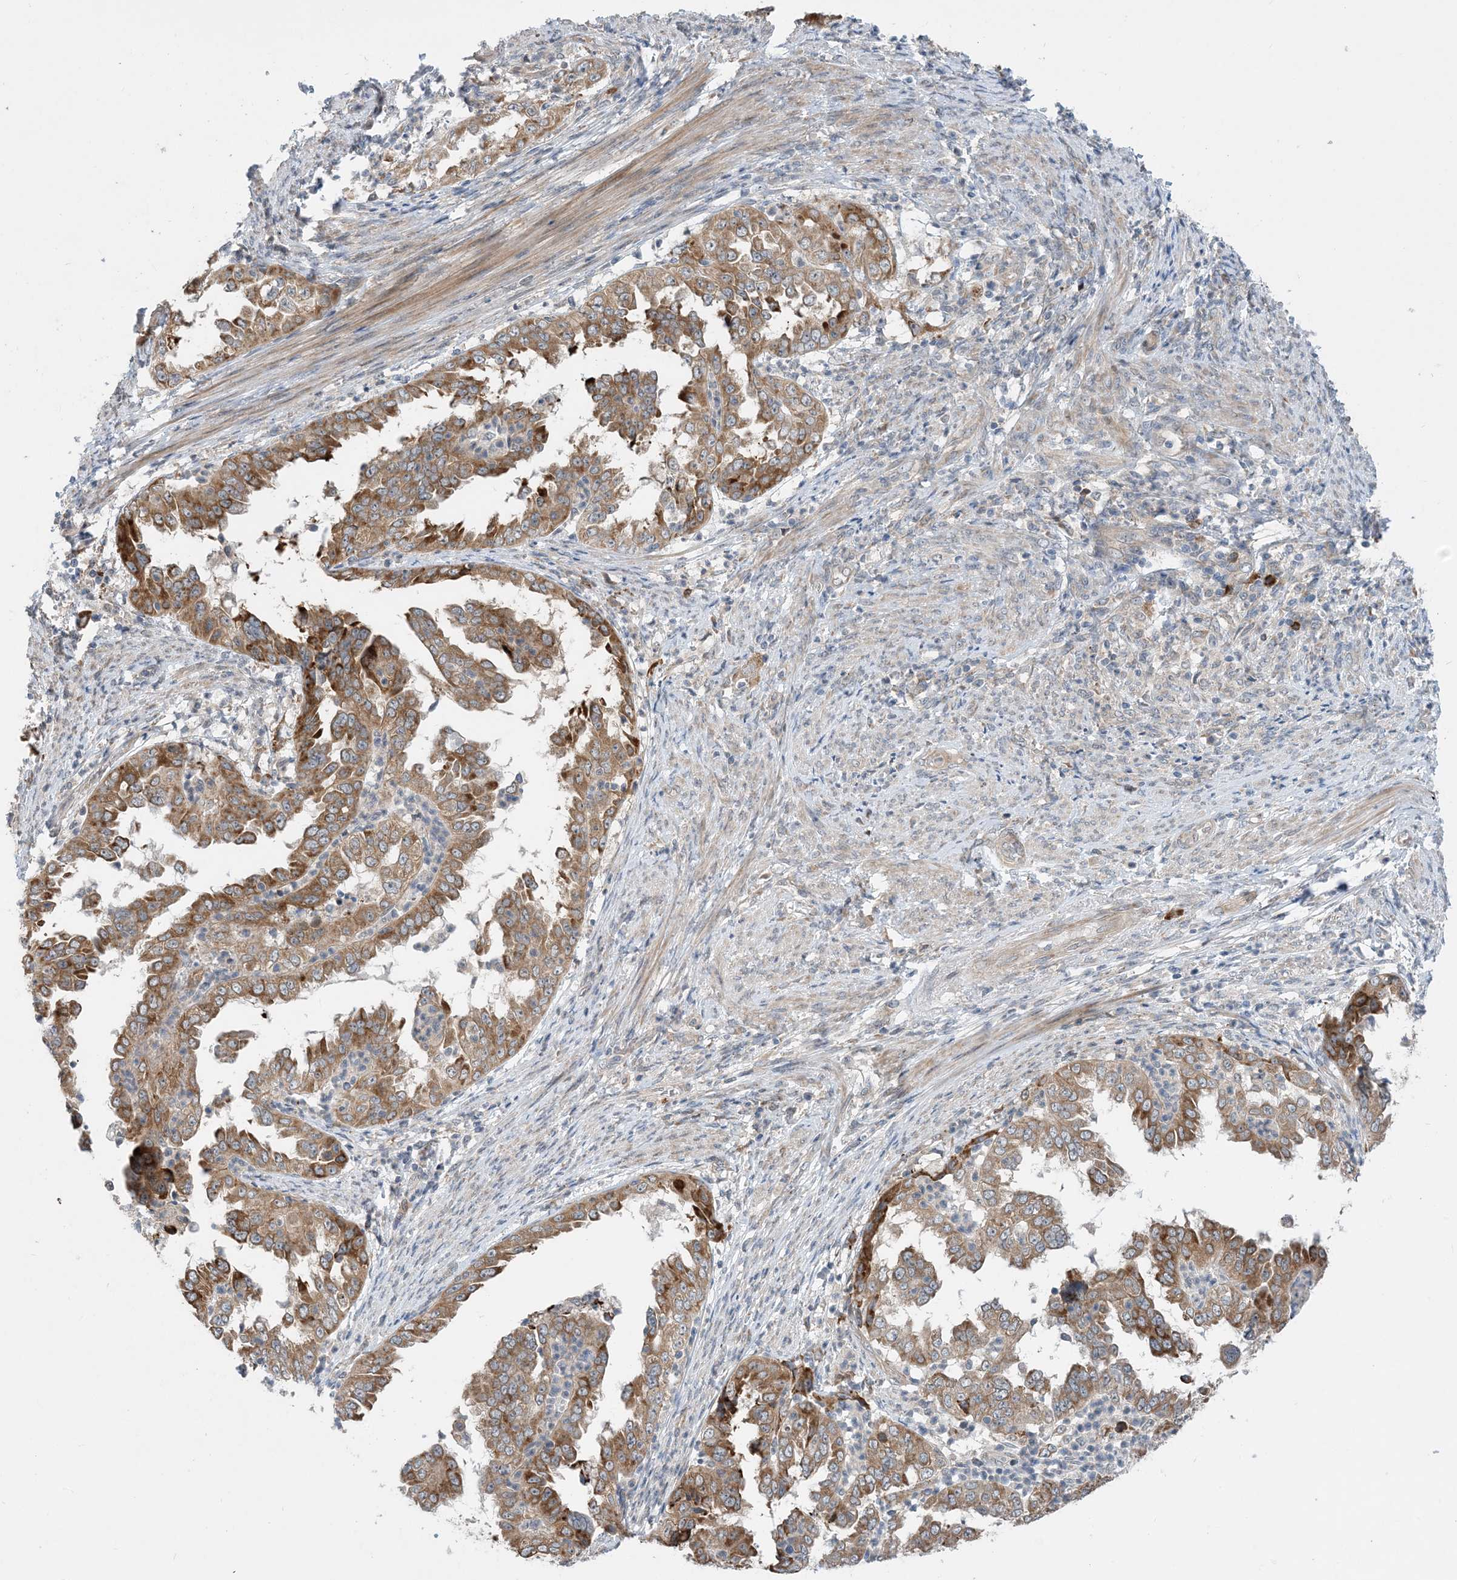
{"staining": {"intensity": "moderate", "quantity": ">75%", "location": "cytoplasmic/membranous"}, "tissue": "endometrial cancer", "cell_type": "Tumor cells", "image_type": "cancer", "snomed": [{"axis": "morphology", "description": "Adenocarcinoma, NOS"}, {"axis": "topography", "description": "Endometrium"}], "caption": "Immunohistochemical staining of adenocarcinoma (endometrial) exhibits moderate cytoplasmic/membranous protein expression in about >75% of tumor cells.", "gene": "PHOSPHO2", "patient": {"sex": "female", "age": 85}}